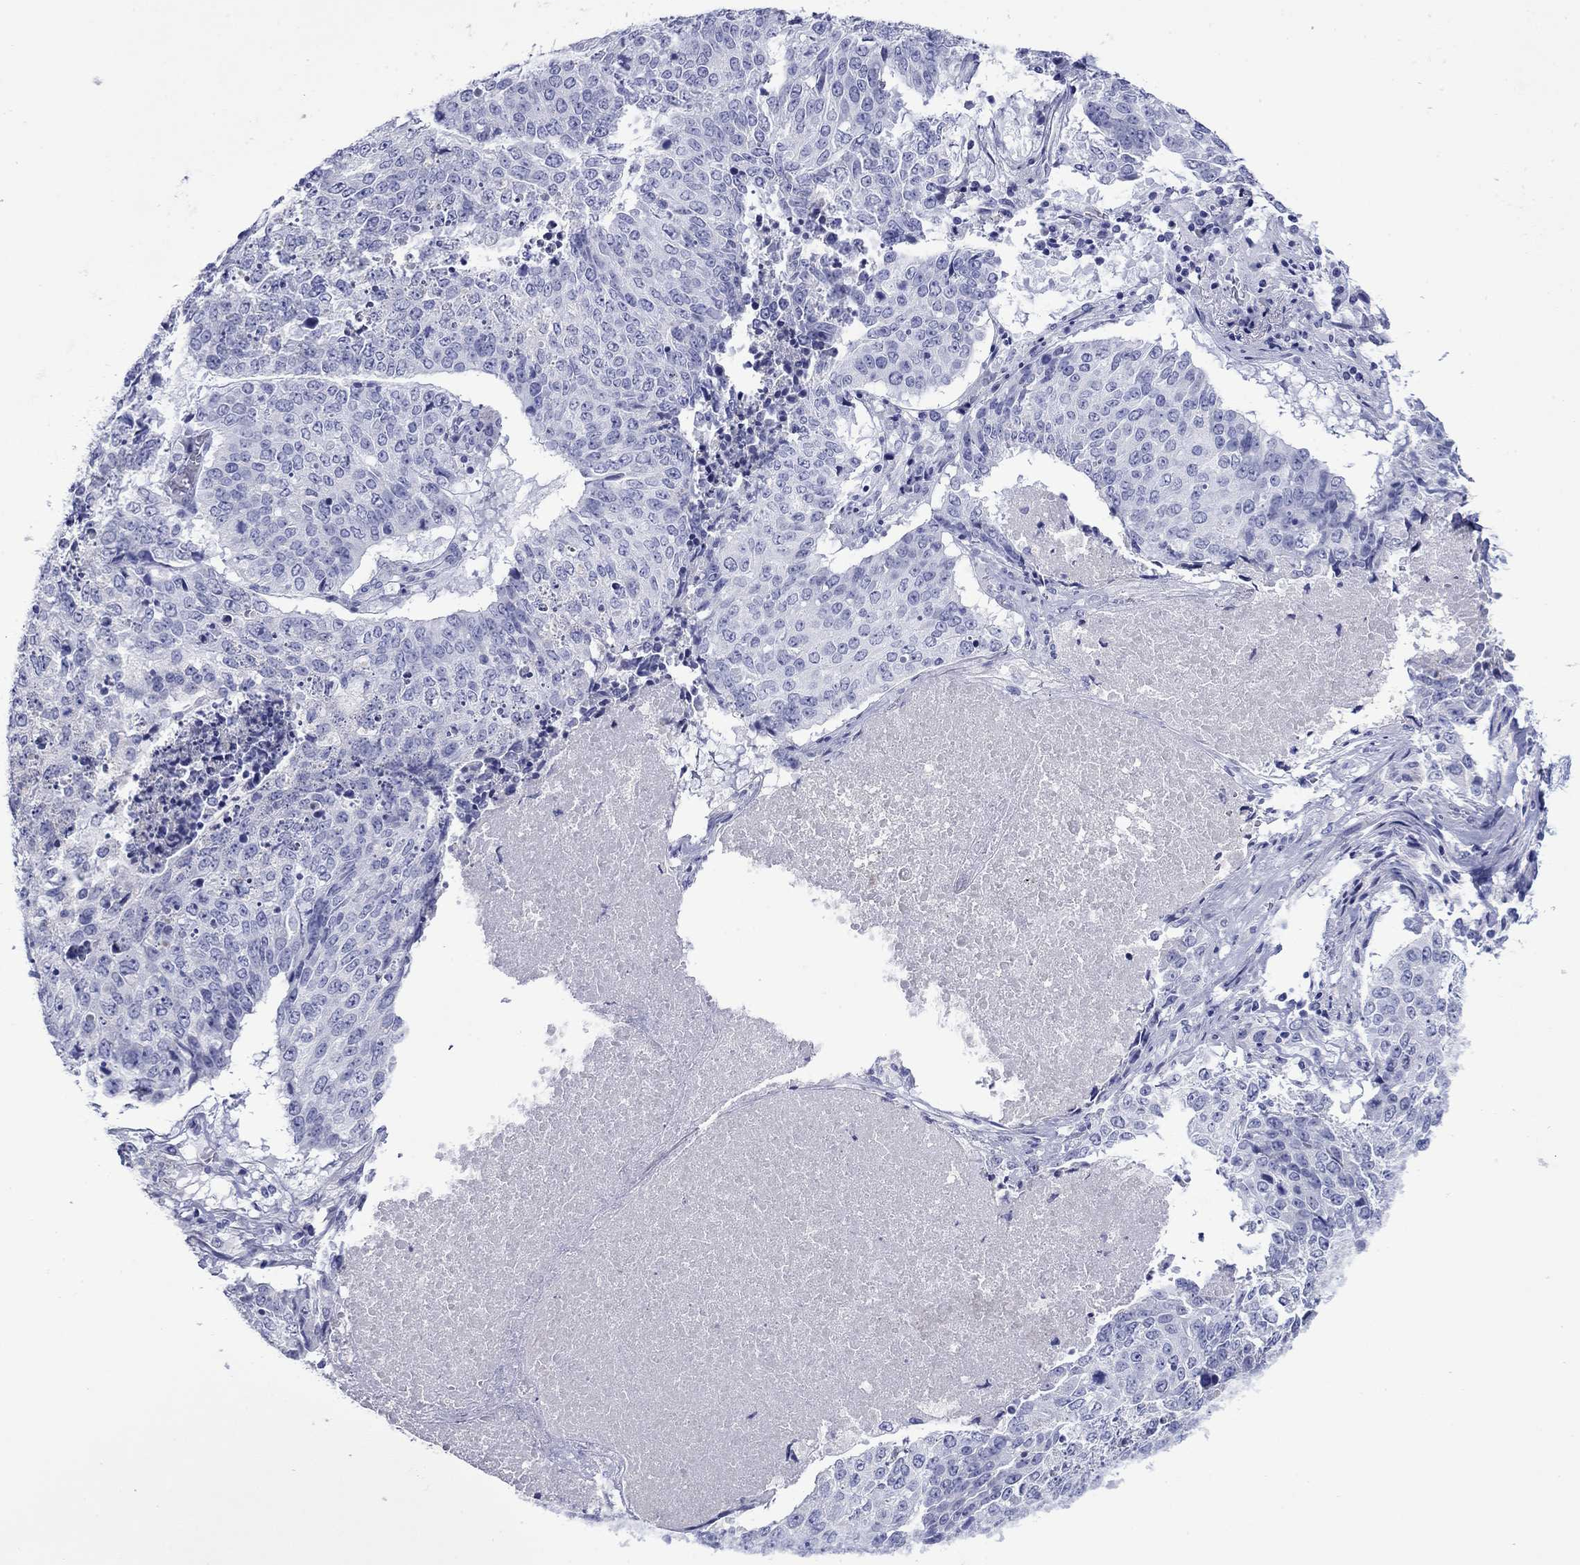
{"staining": {"intensity": "negative", "quantity": "none", "location": "none"}, "tissue": "lung cancer", "cell_type": "Tumor cells", "image_type": "cancer", "snomed": [{"axis": "morphology", "description": "Normal tissue, NOS"}, {"axis": "morphology", "description": "Squamous cell carcinoma, NOS"}, {"axis": "topography", "description": "Bronchus"}, {"axis": "topography", "description": "Lung"}], "caption": "IHC of lung squamous cell carcinoma shows no expression in tumor cells.", "gene": "GIP", "patient": {"sex": "male", "age": 64}}